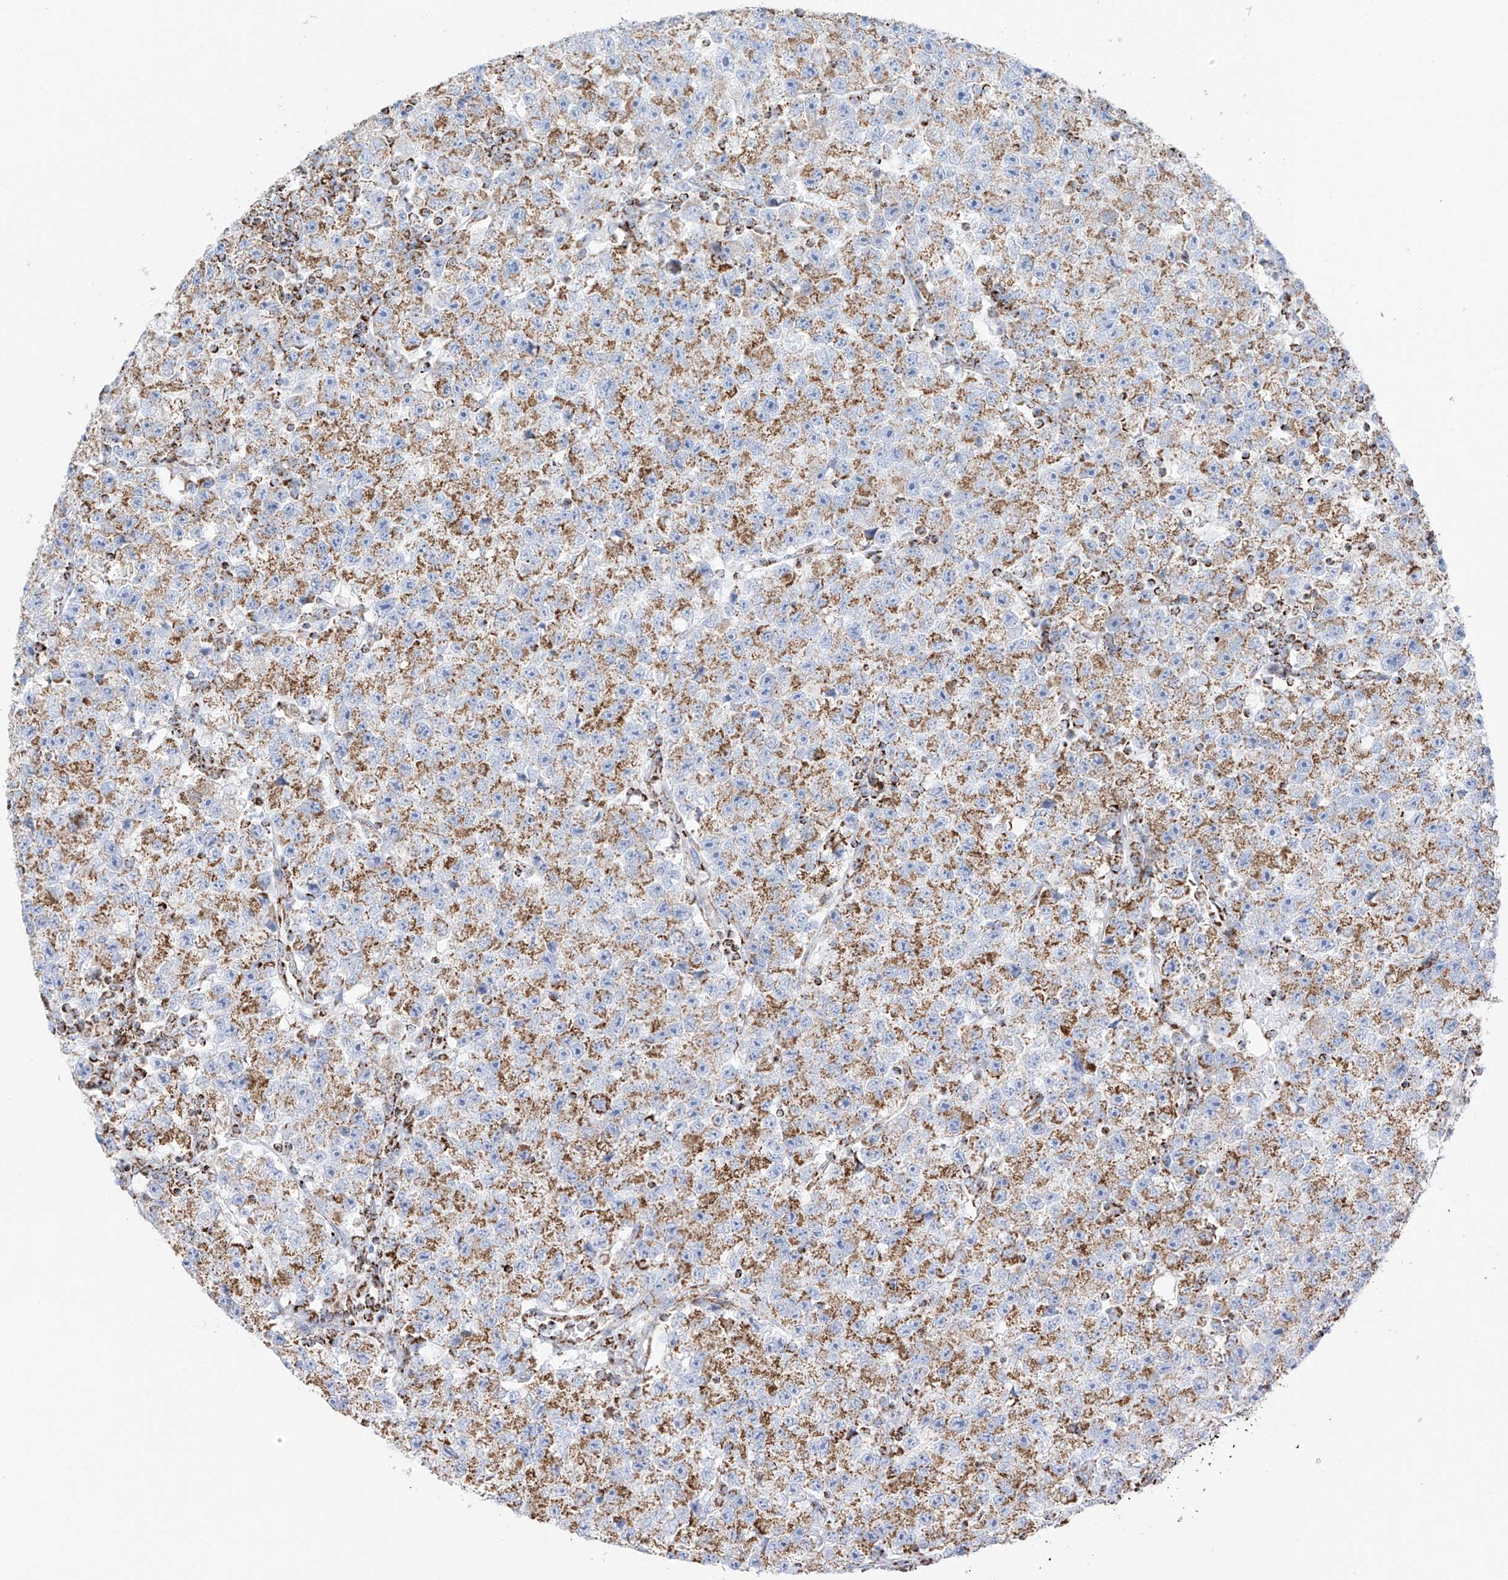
{"staining": {"intensity": "moderate", "quantity": ">75%", "location": "cytoplasmic/membranous"}, "tissue": "testis cancer", "cell_type": "Tumor cells", "image_type": "cancer", "snomed": [{"axis": "morphology", "description": "Seminoma, NOS"}, {"axis": "topography", "description": "Testis"}], "caption": "A brown stain highlights moderate cytoplasmic/membranous expression of a protein in seminoma (testis) tumor cells.", "gene": "XKR3", "patient": {"sex": "male", "age": 22}}